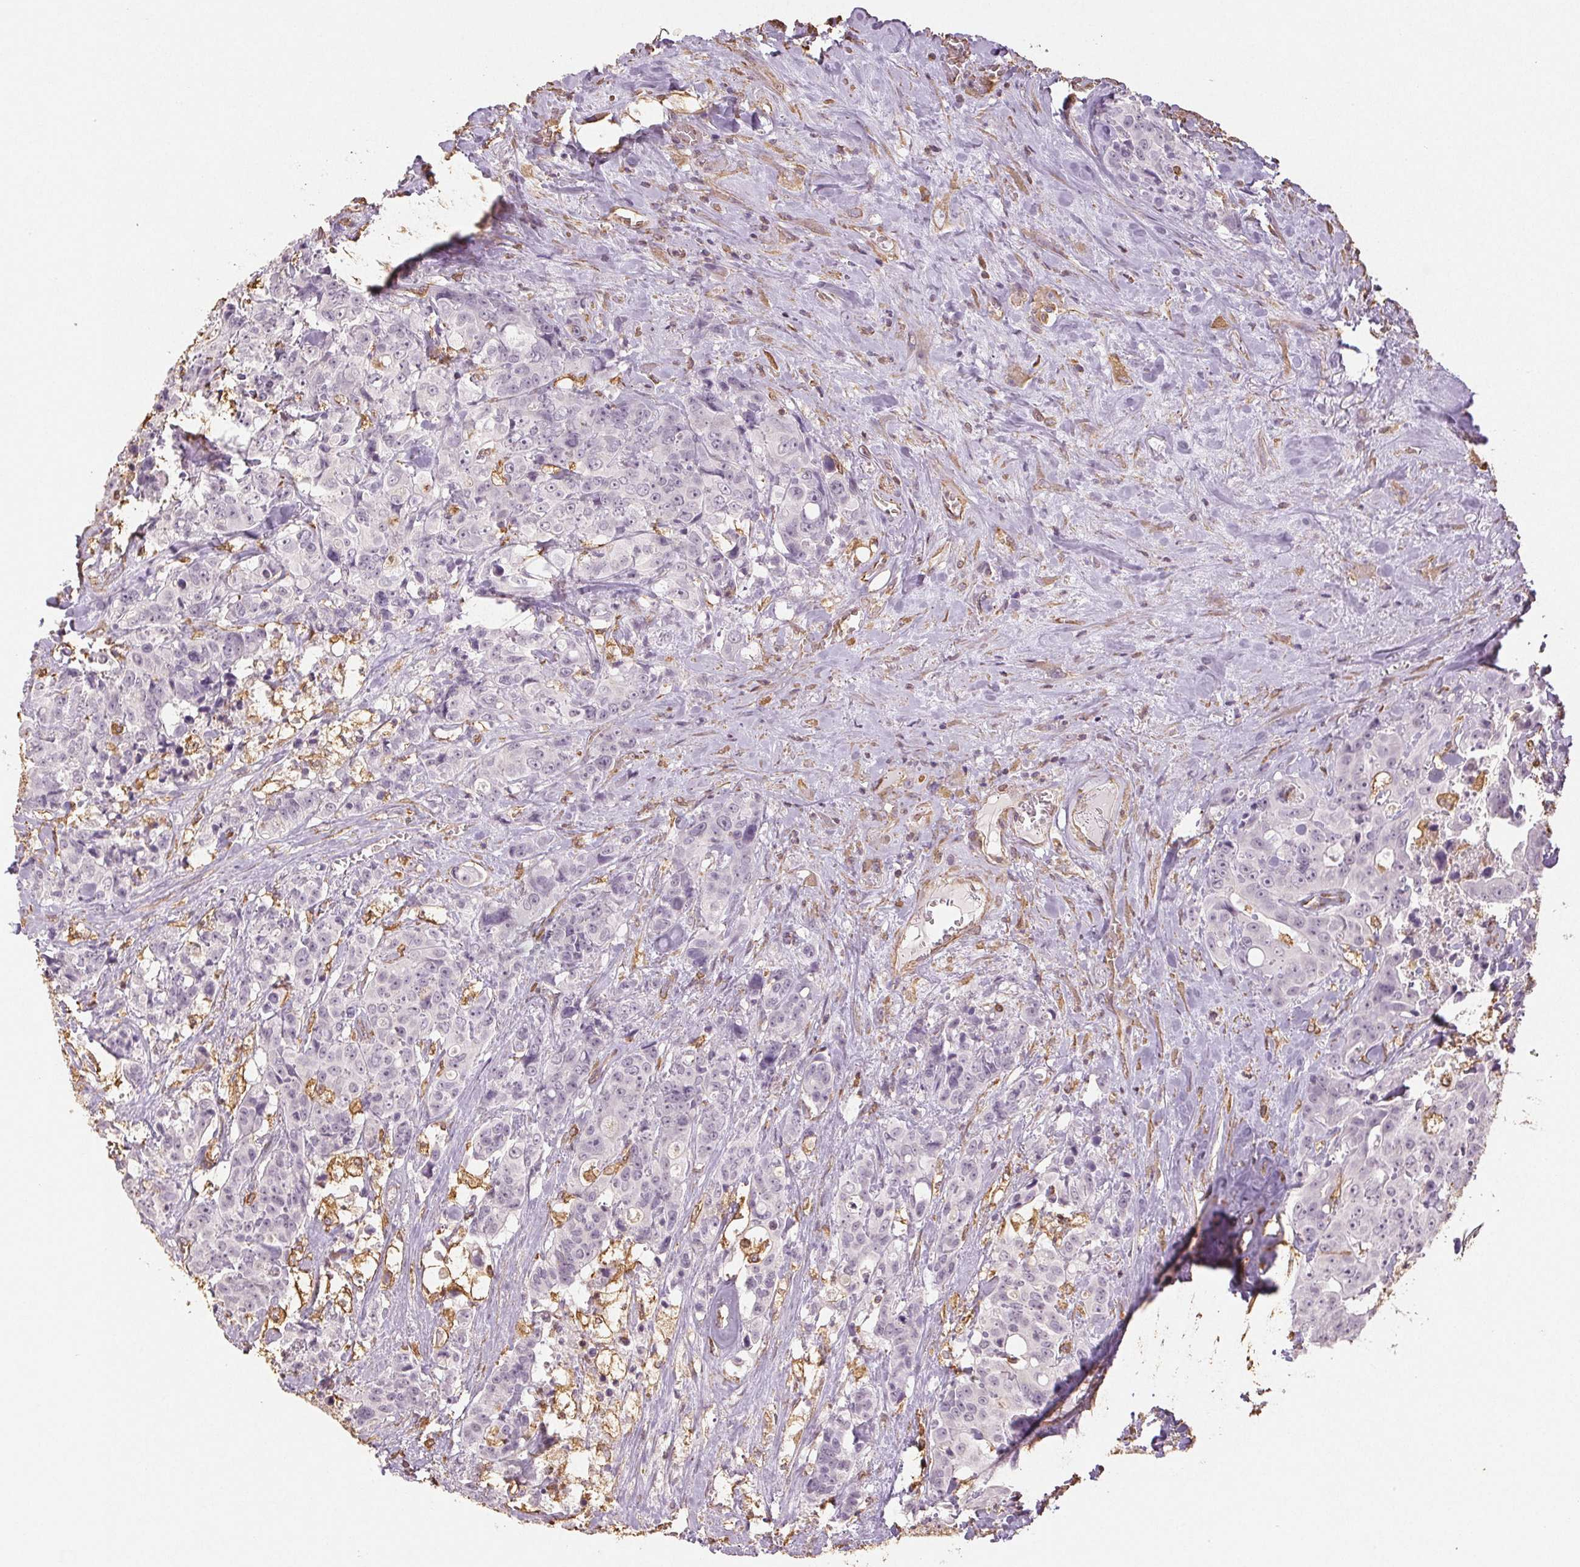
{"staining": {"intensity": "negative", "quantity": "none", "location": "none"}, "tissue": "colorectal cancer", "cell_type": "Tumor cells", "image_type": "cancer", "snomed": [{"axis": "morphology", "description": "Adenocarcinoma, NOS"}, {"axis": "topography", "description": "Rectum"}], "caption": "Immunohistochemical staining of human colorectal cancer (adenocarcinoma) reveals no significant positivity in tumor cells.", "gene": "COL7A1", "patient": {"sex": "female", "age": 62}}